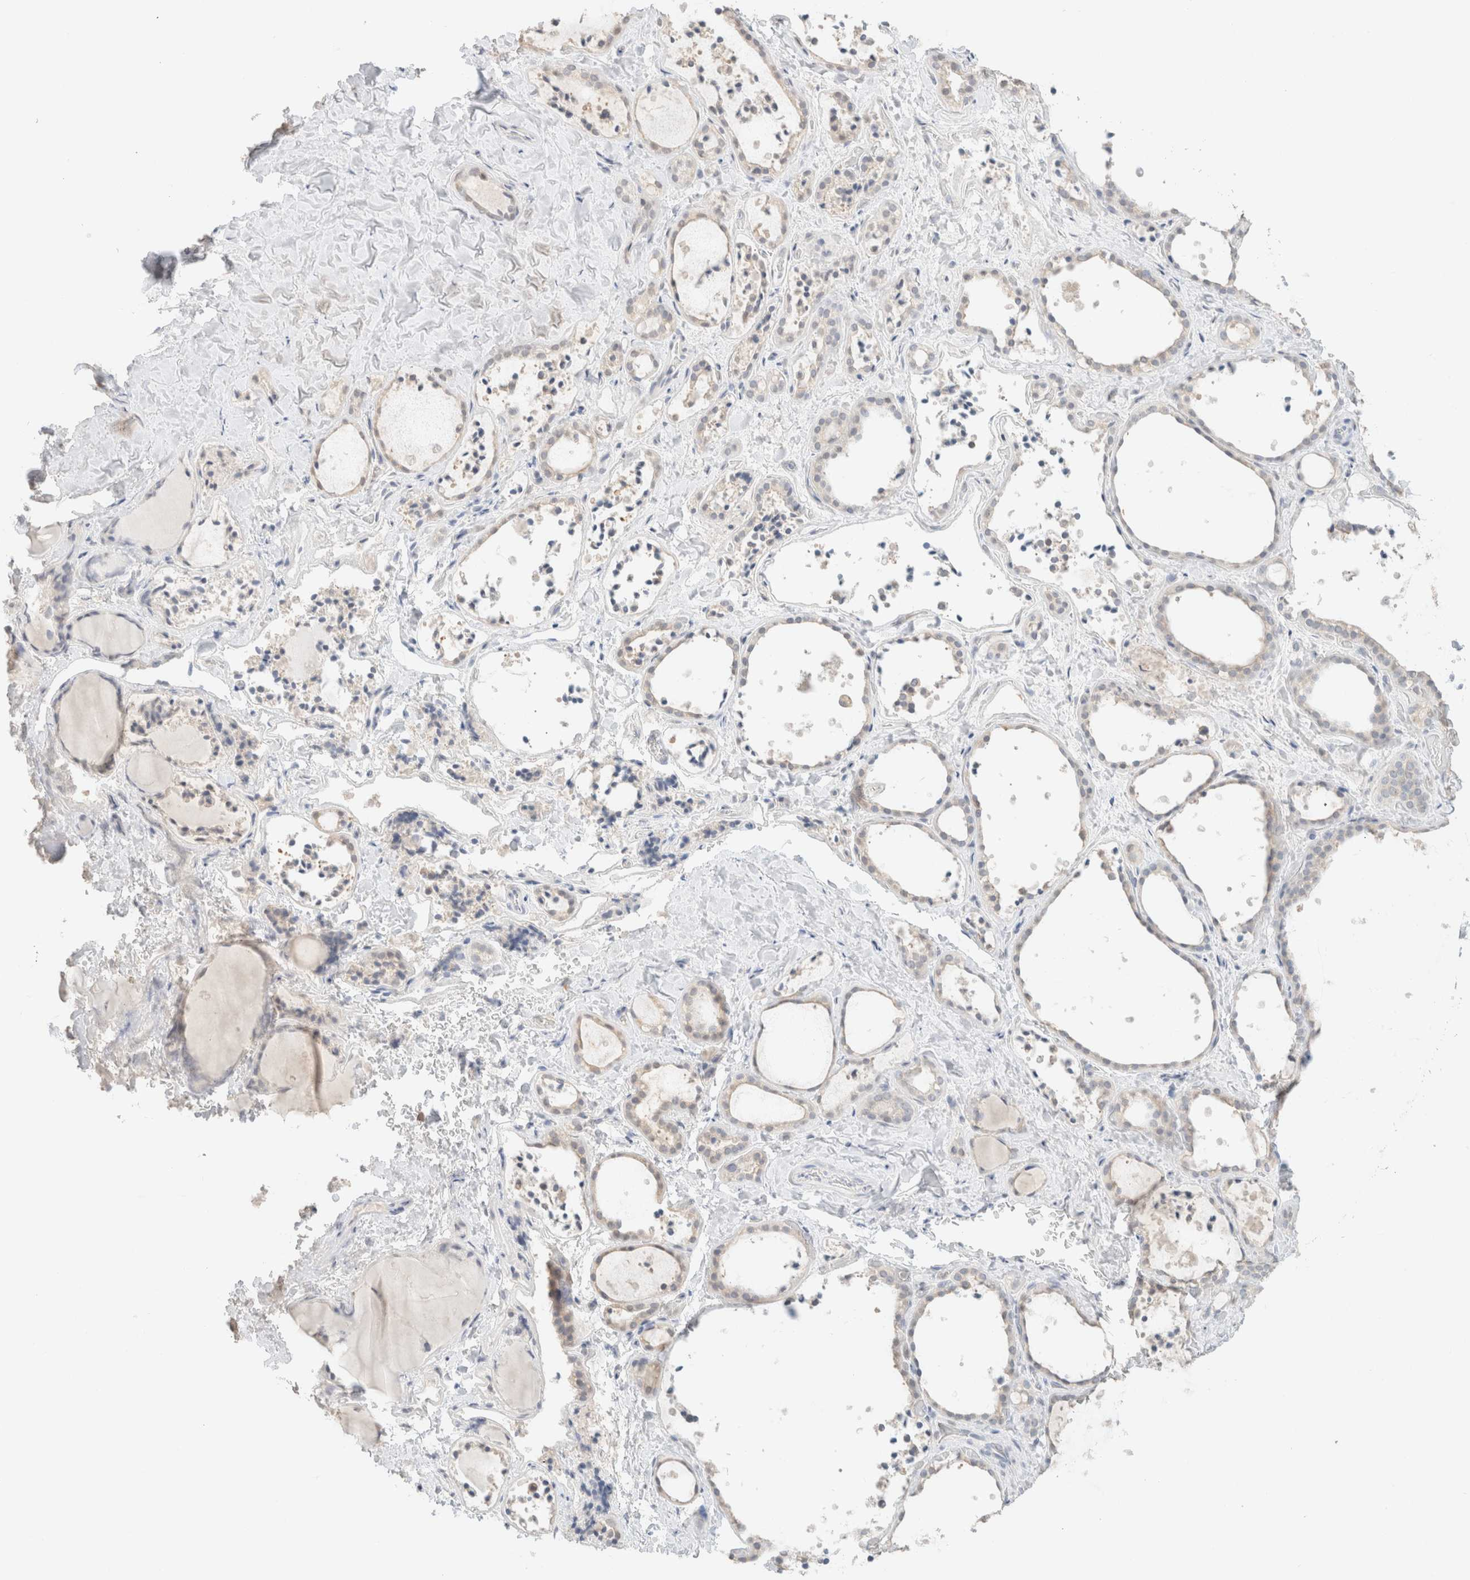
{"staining": {"intensity": "negative", "quantity": "none", "location": "none"}, "tissue": "thyroid gland", "cell_type": "Glandular cells", "image_type": "normal", "snomed": [{"axis": "morphology", "description": "Normal tissue, NOS"}, {"axis": "topography", "description": "Thyroid gland"}], "caption": "An IHC image of normal thyroid gland is shown. There is no staining in glandular cells of thyroid gland.", "gene": "CPA1", "patient": {"sex": "female", "age": 44}}